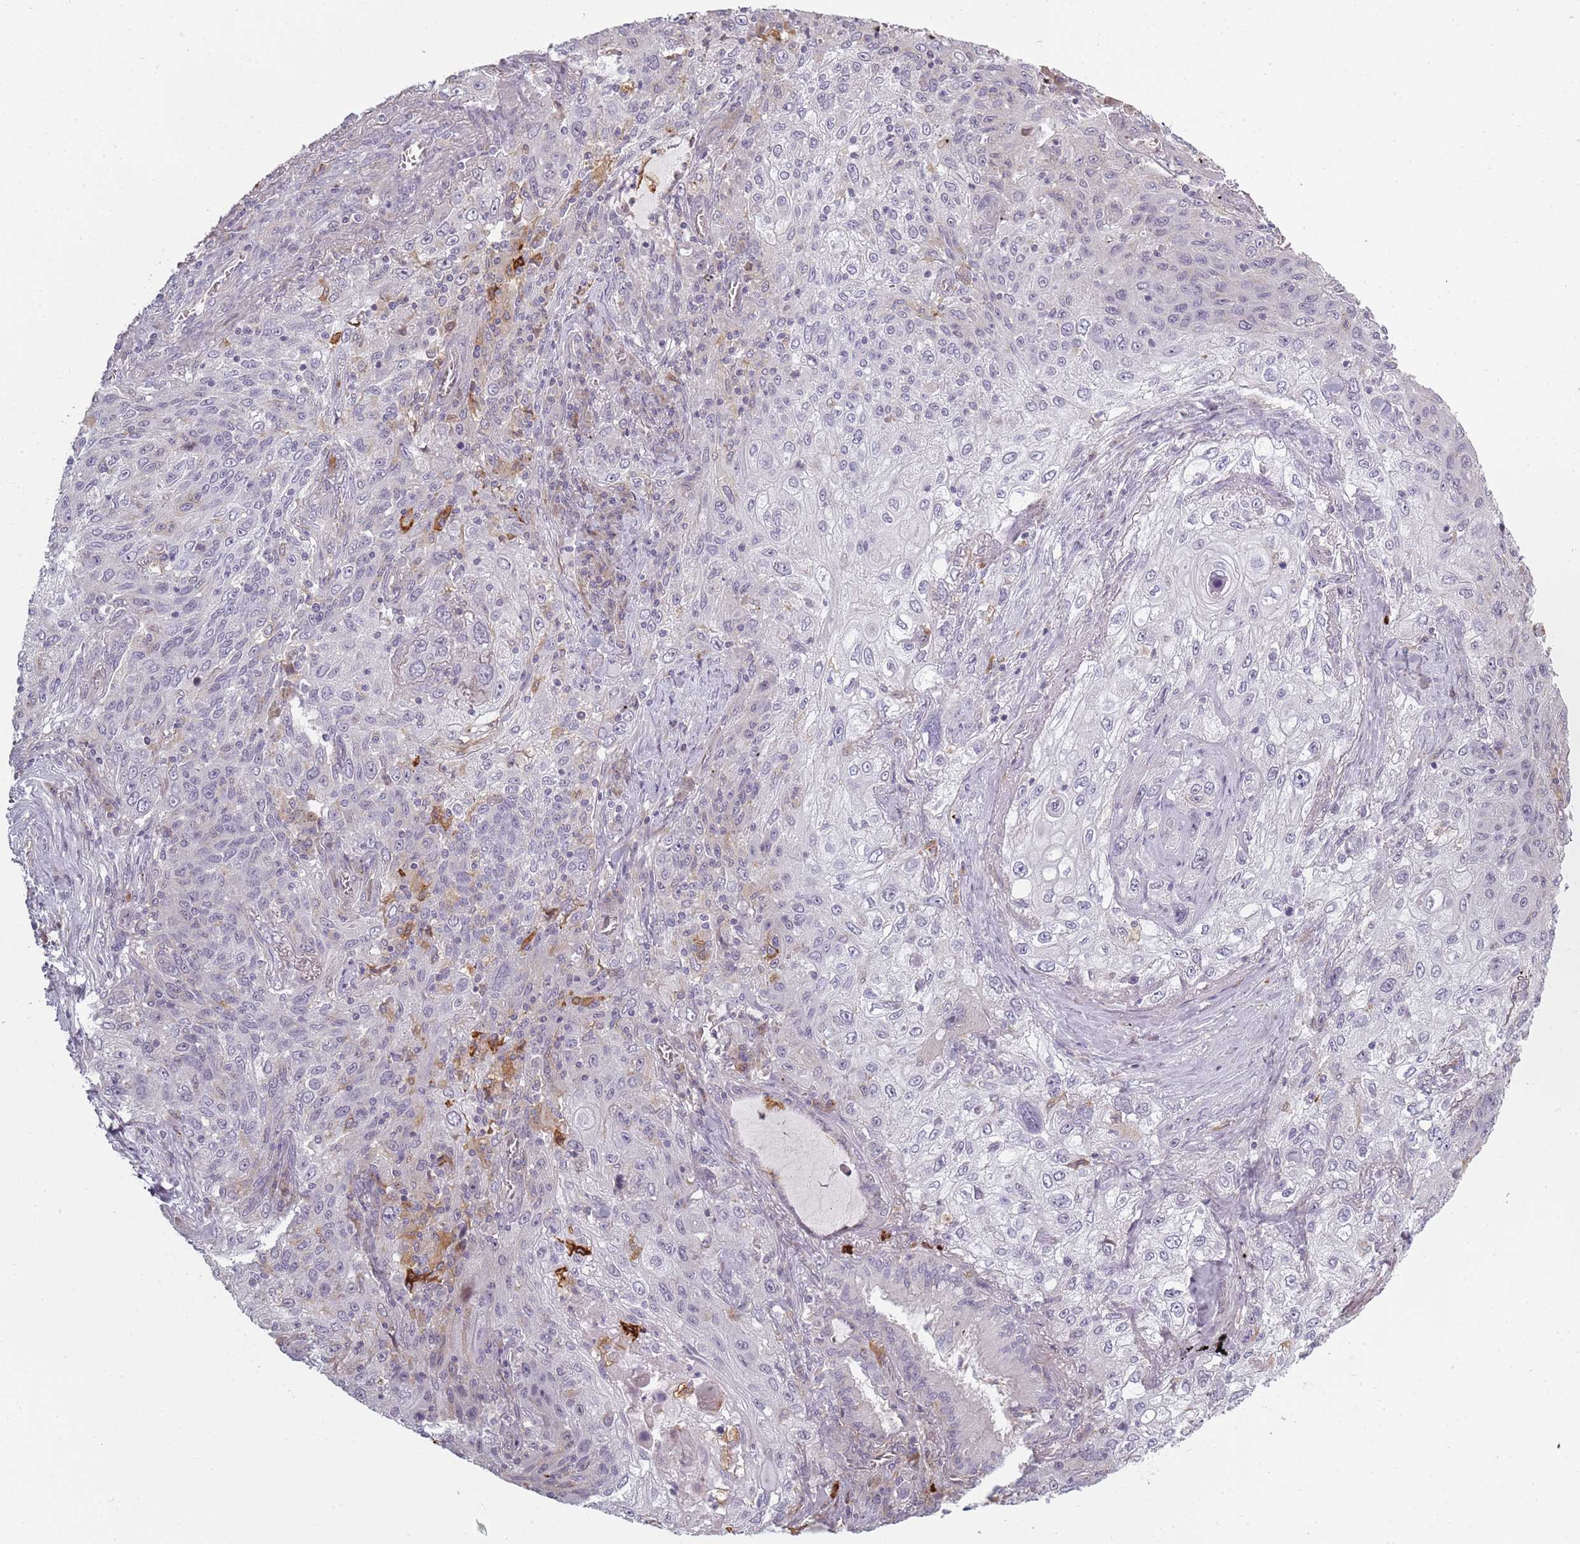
{"staining": {"intensity": "negative", "quantity": "none", "location": "none"}, "tissue": "lung cancer", "cell_type": "Tumor cells", "image_type": "cancer", "snomed": [{"axis": "morphology", "description": "Squamous cell carcinoma, NOS"}, {"axis": "topography", "description": "Lung"}], "caption": "Tumor cells show no significant protein expression in squamous cell carcinoma (lung).", "gene": "CC2D2B", "patient": {"sex": "female", "age": 69}}